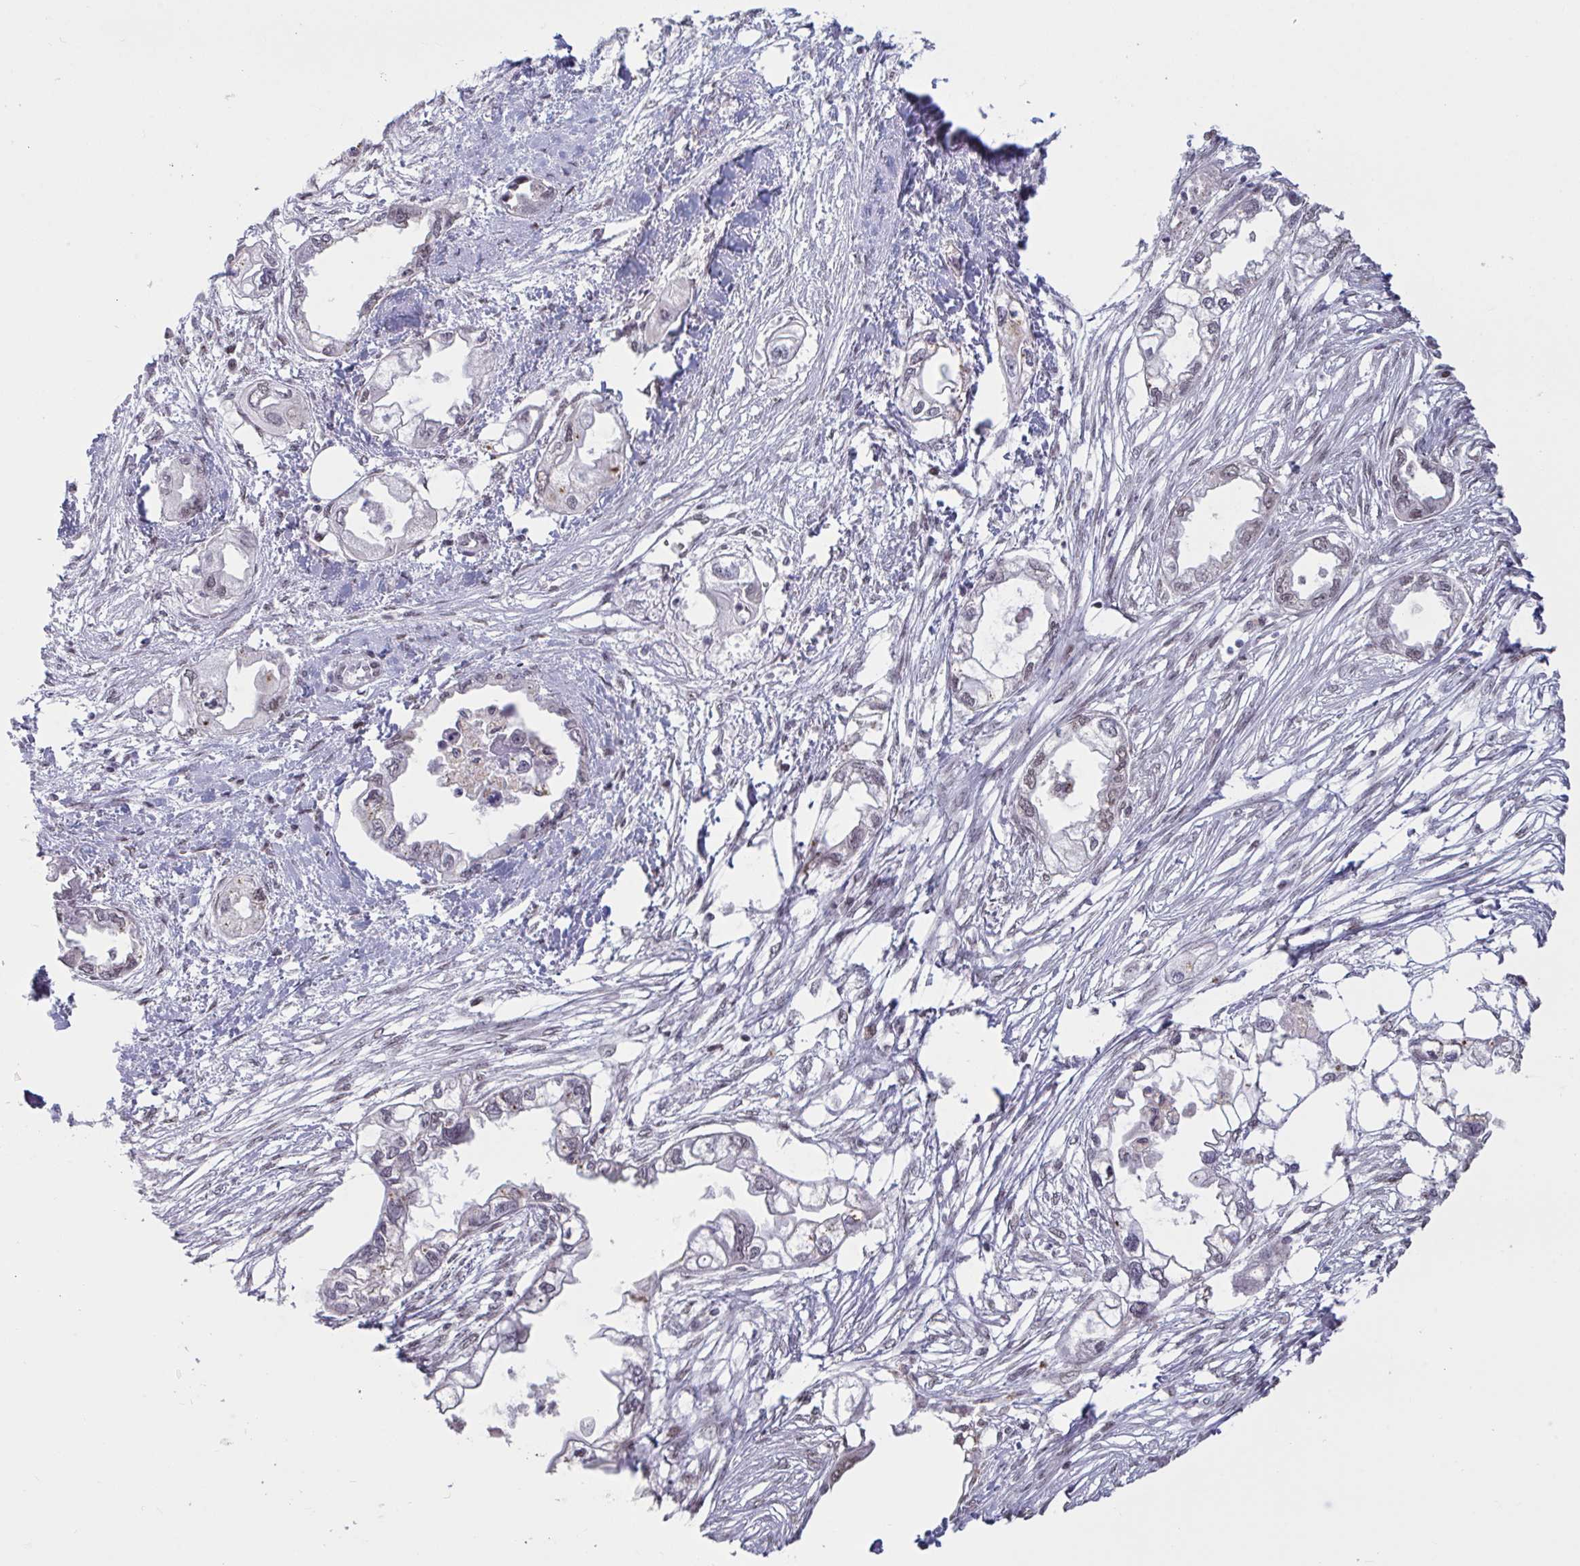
{"staining": {"intensity": "weak", "quantity": "<25%", "location": "nuclear"}, "tissue": "endometrial cancer", "cell_type": "Tumor cells", "image_type": "cancer", "snomed": [{"axis": "morphology", "description": "Adenocarcinoma, NOS"}, {"axis": "morphology", "description": "Adenocarcinoma, metastatic, NOS"}, {"axis": "topography", "description": "Adipose tissue"}, {"axis": "topography", "description": "Endometrium"}], "caption": "IHC histopathology image of endometrial adenocarcinoma stained for a protein (brown), which shows no positivity in tumor cells.", "gene": "CBFA2T2", "patient": {"sex": "female", "age": 67}}